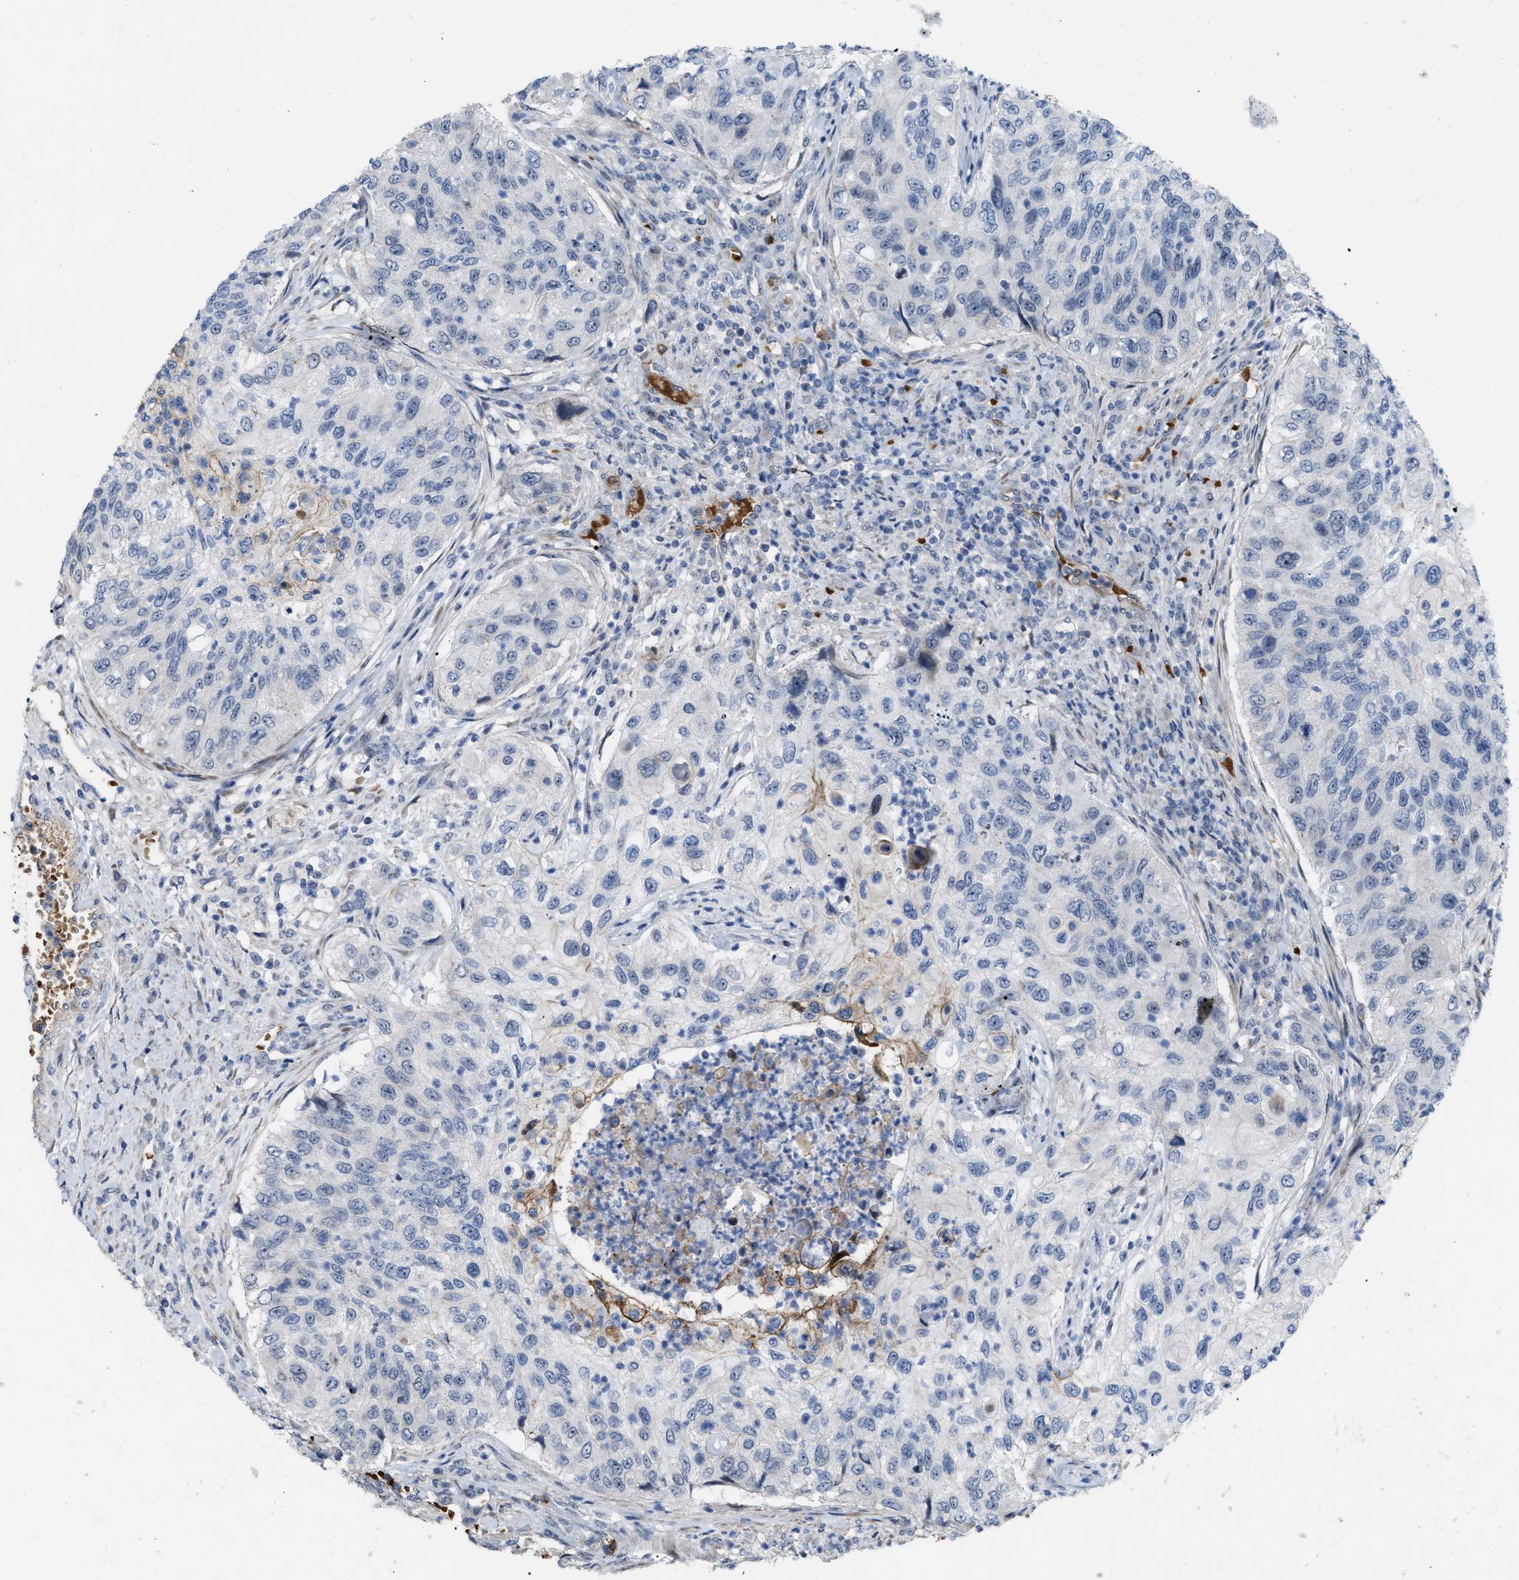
{"staining": {"intensity": "negative", "quantity": "none", "location": "none"}, "tissue": "urothelial cancer", "cell_type": "Tumor cells", "image_type": "cancer", "snomed": [{"axis": "morphology", "description": "Urothelial carcinoma, High grade"}, {"axis": "topography", "description": "Urinary bladder"}], "caption": "IHC of human urothelial carcinoma (high-grade) displays no positivity in tumor cells. (DAB (3,3'-diaminobenzidine) IHC visualized using brightfield microscopy, high magnification).", "gene": "POLR1F", "patient": {"sex": "female", "age": 60}}